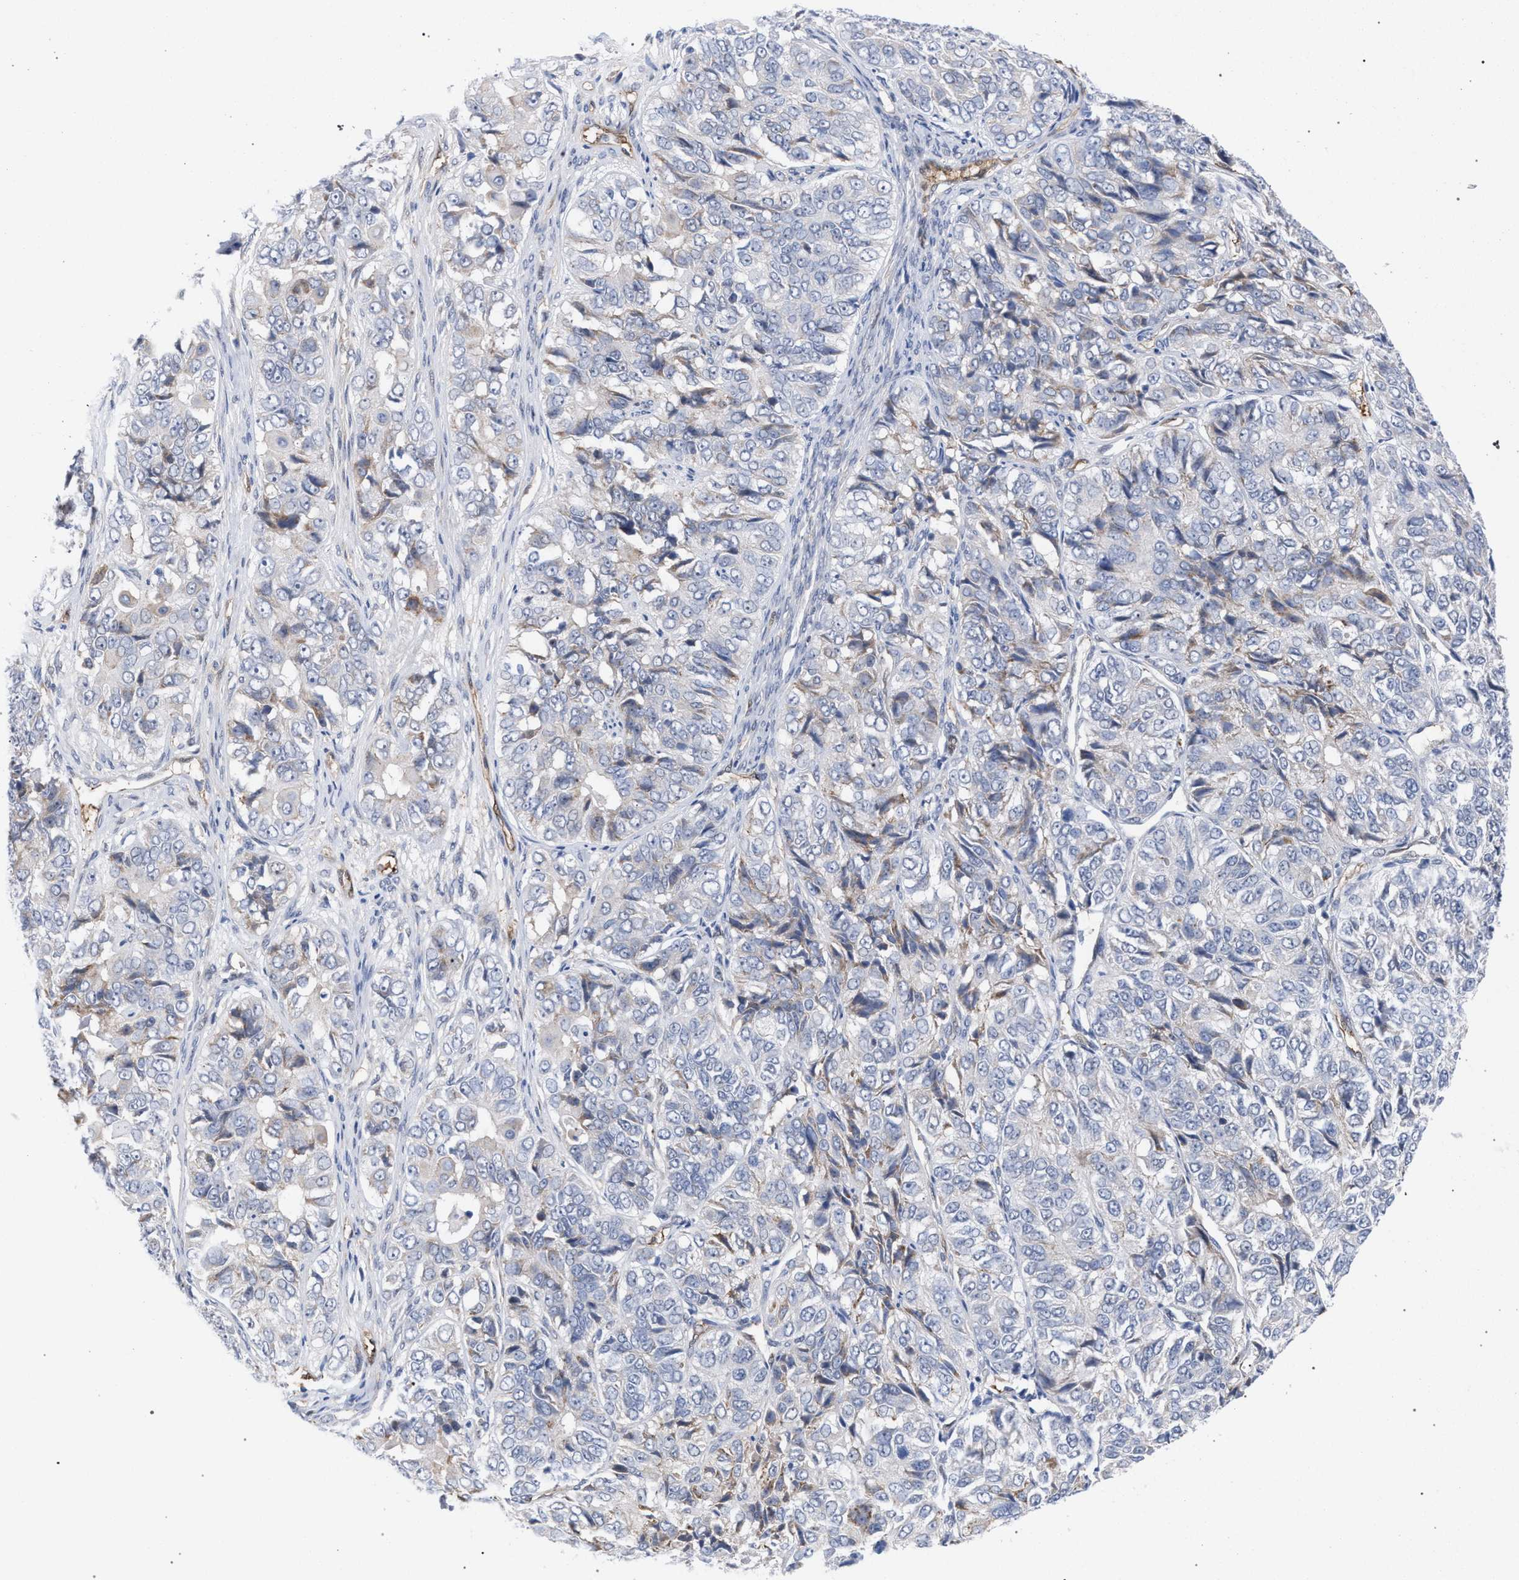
{"staining": {"intensity": "negative", "quantity": "none", "location": "none"}, "tissue": "ovarian cancer", "cell_type": "Tumor cells", "image_type": "cancer", "snomed": [{"axis": "morphology", "description": "Carcinoma, endometroid"}, {"axis": "topography", "description": "Ovary"}], "caption": "Immunohistochemical staining of human ovarian cancer (endometroid carcinoma) demonstrates no significant staining in tumor cells.", "gene": "FHOD3", "patient": {"sex": "female", "age": 51}}